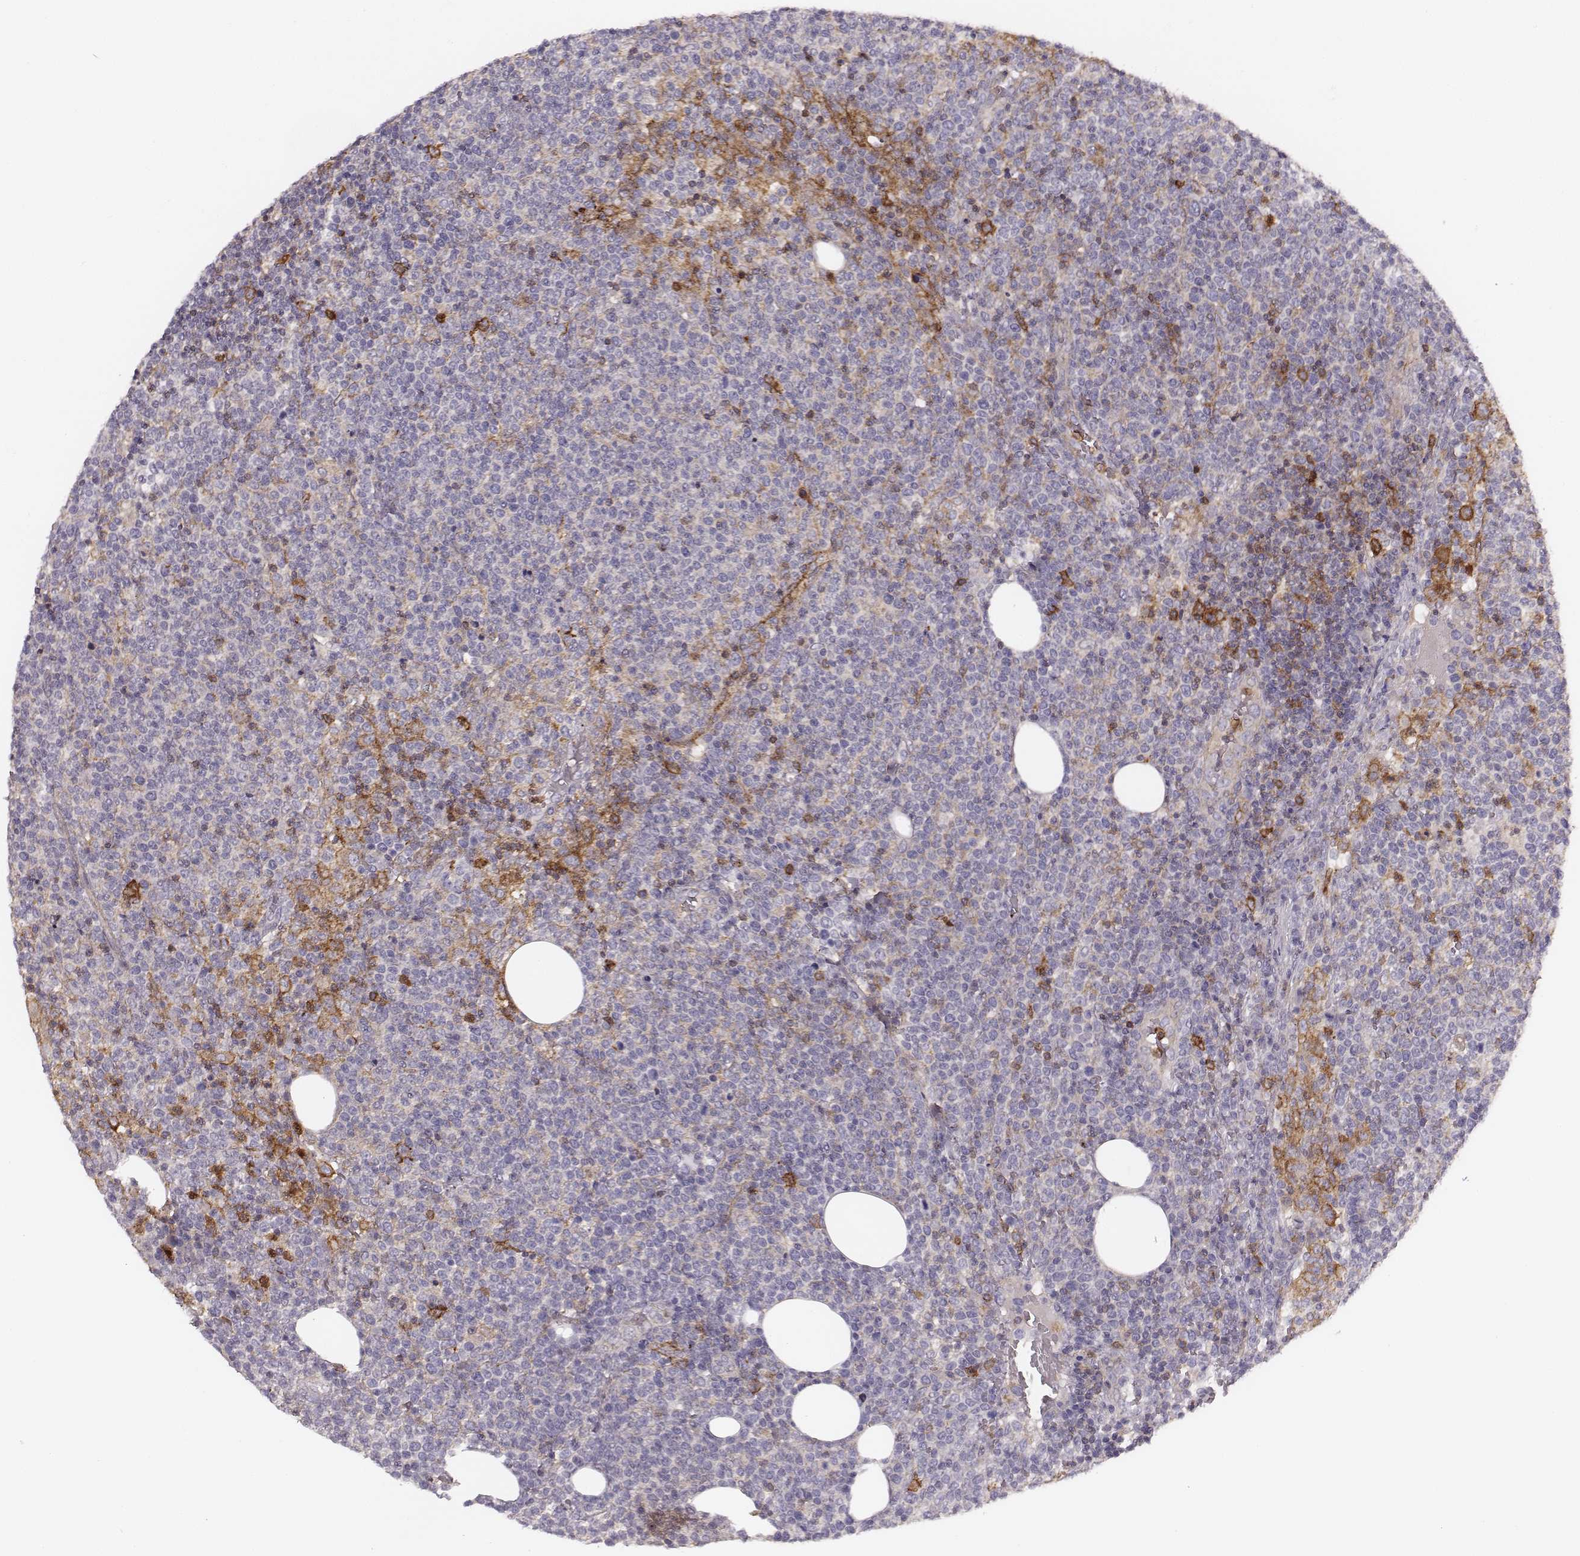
{"staining": {"intensity": "negative", "quantity": "none", "location": "none"}, "tissue": "lymphoma", "cell_type": "Tumor cells", "image_type": "cancer", "snomed": [{"axis": "morphology", "description": "Malignant lymphoma, non-Hodgkin's type, High grade"}, {"axis": "topography", "description": "Lymph node"}], "caption": "DAB immunohistochemical staining of human high-grade malignant lymphoma, non-Hodgkin's type displays no significant positivity in tumor cells.", "gene": "ZYX", "patient": {"sex": "male", "age": 61}}